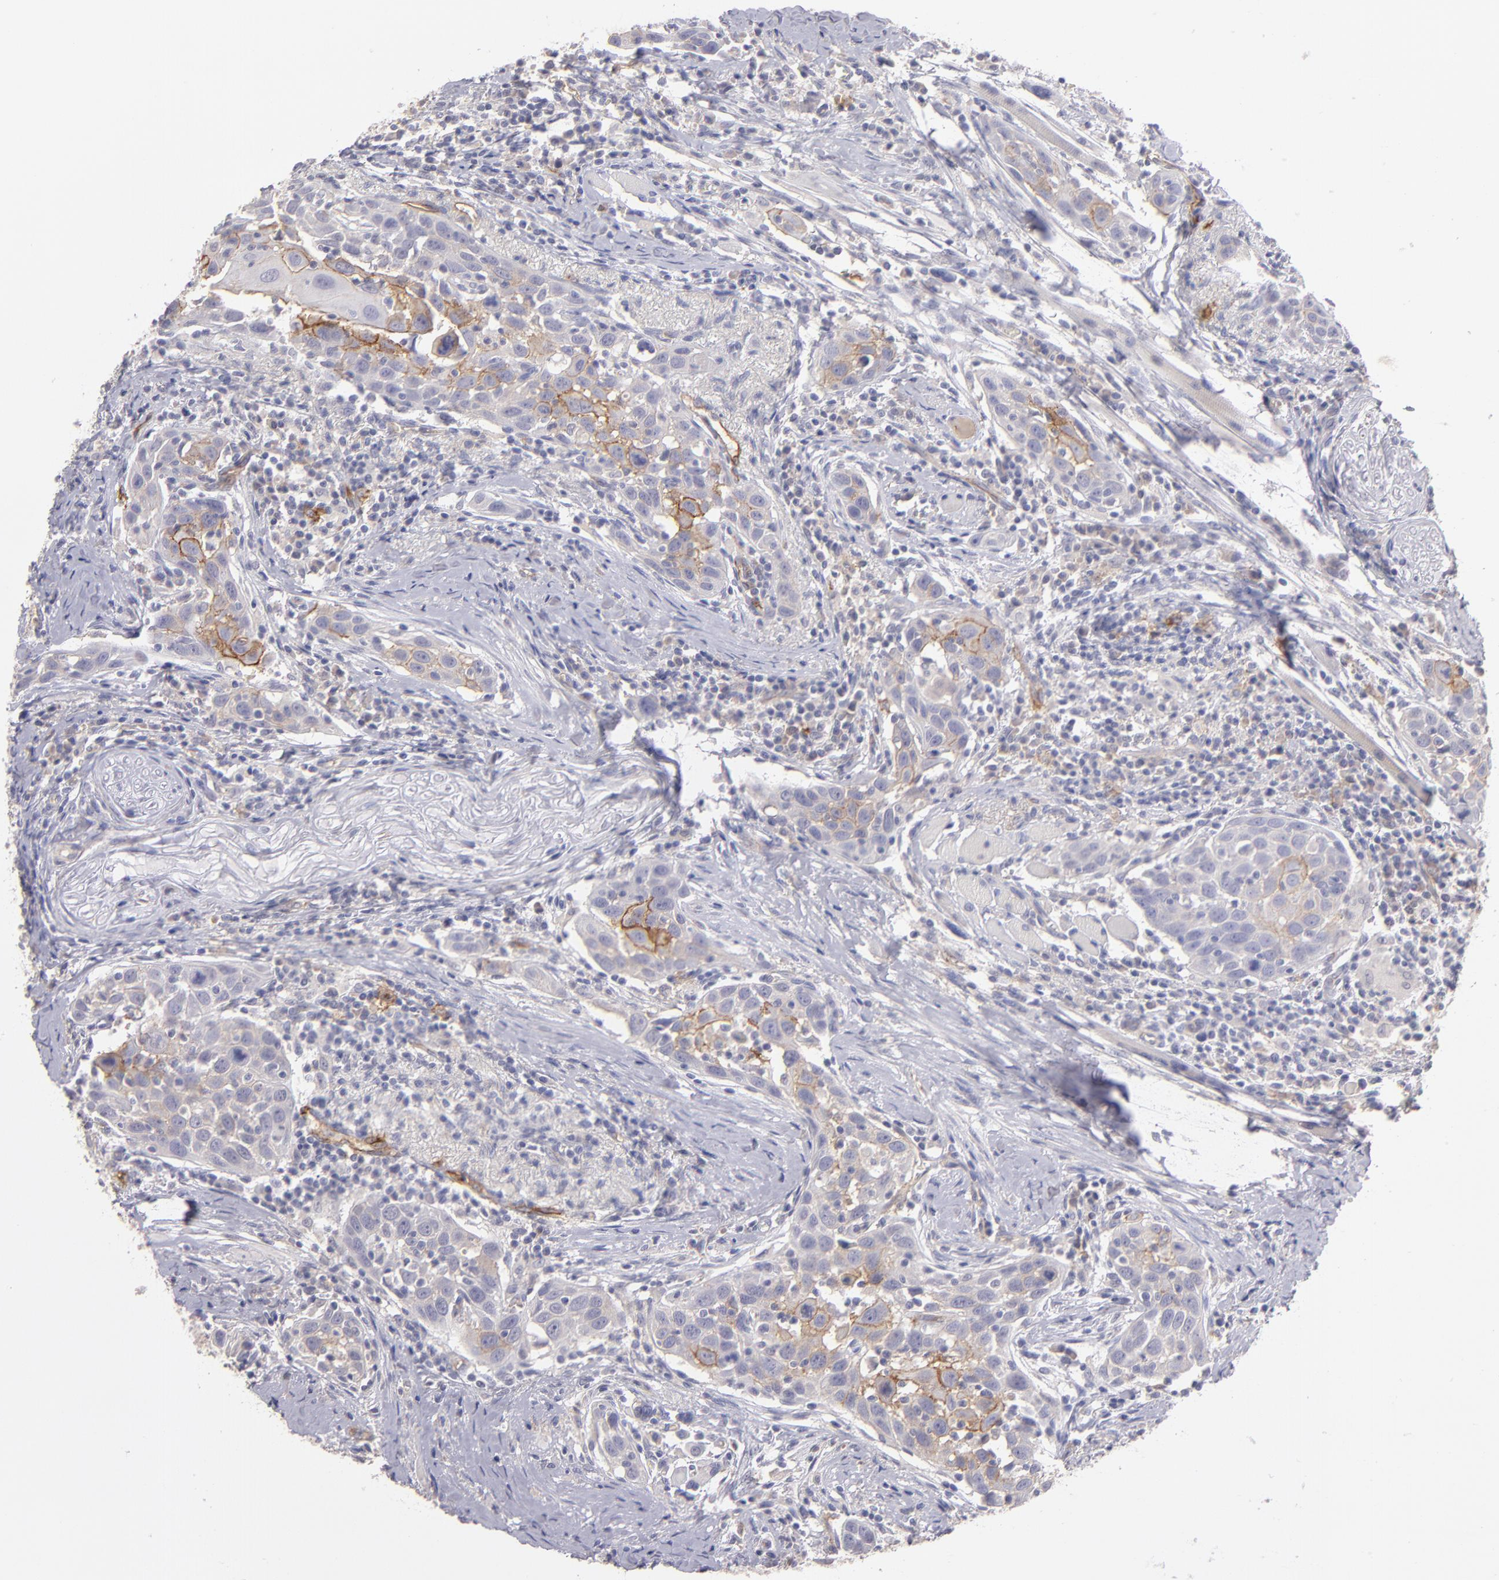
{"staining": {"intensity": "moderate", "quantity": "<25%", "location": "cytoplasmic/membranous"}, "tissue": "head and neck cancer", "cell_type": "Tumor cells", "image_type": "cancer", "snomed": [{"axis": "morphology", "description": "Squamous cell carcinoma, NOS"}, {"axis": "topography", "description": "Oral tissue"}, {"axis": "topography", "description": "Head-Neck"}], "caption": "DAB immunohistochemical staining of head and neck squamous cell carcinoma exhibits moderate cytoplasmic/membranous protein positivity in approximately <25% of tumor cells. The staining is performed using DAB (3,3'-diaminobenzidine) brown chromogen to label protein expression. The nuclei are counter-stained blue using hematoxylin.", "gene": "THBD", "patient": {"sex": "female", "age": 50}}